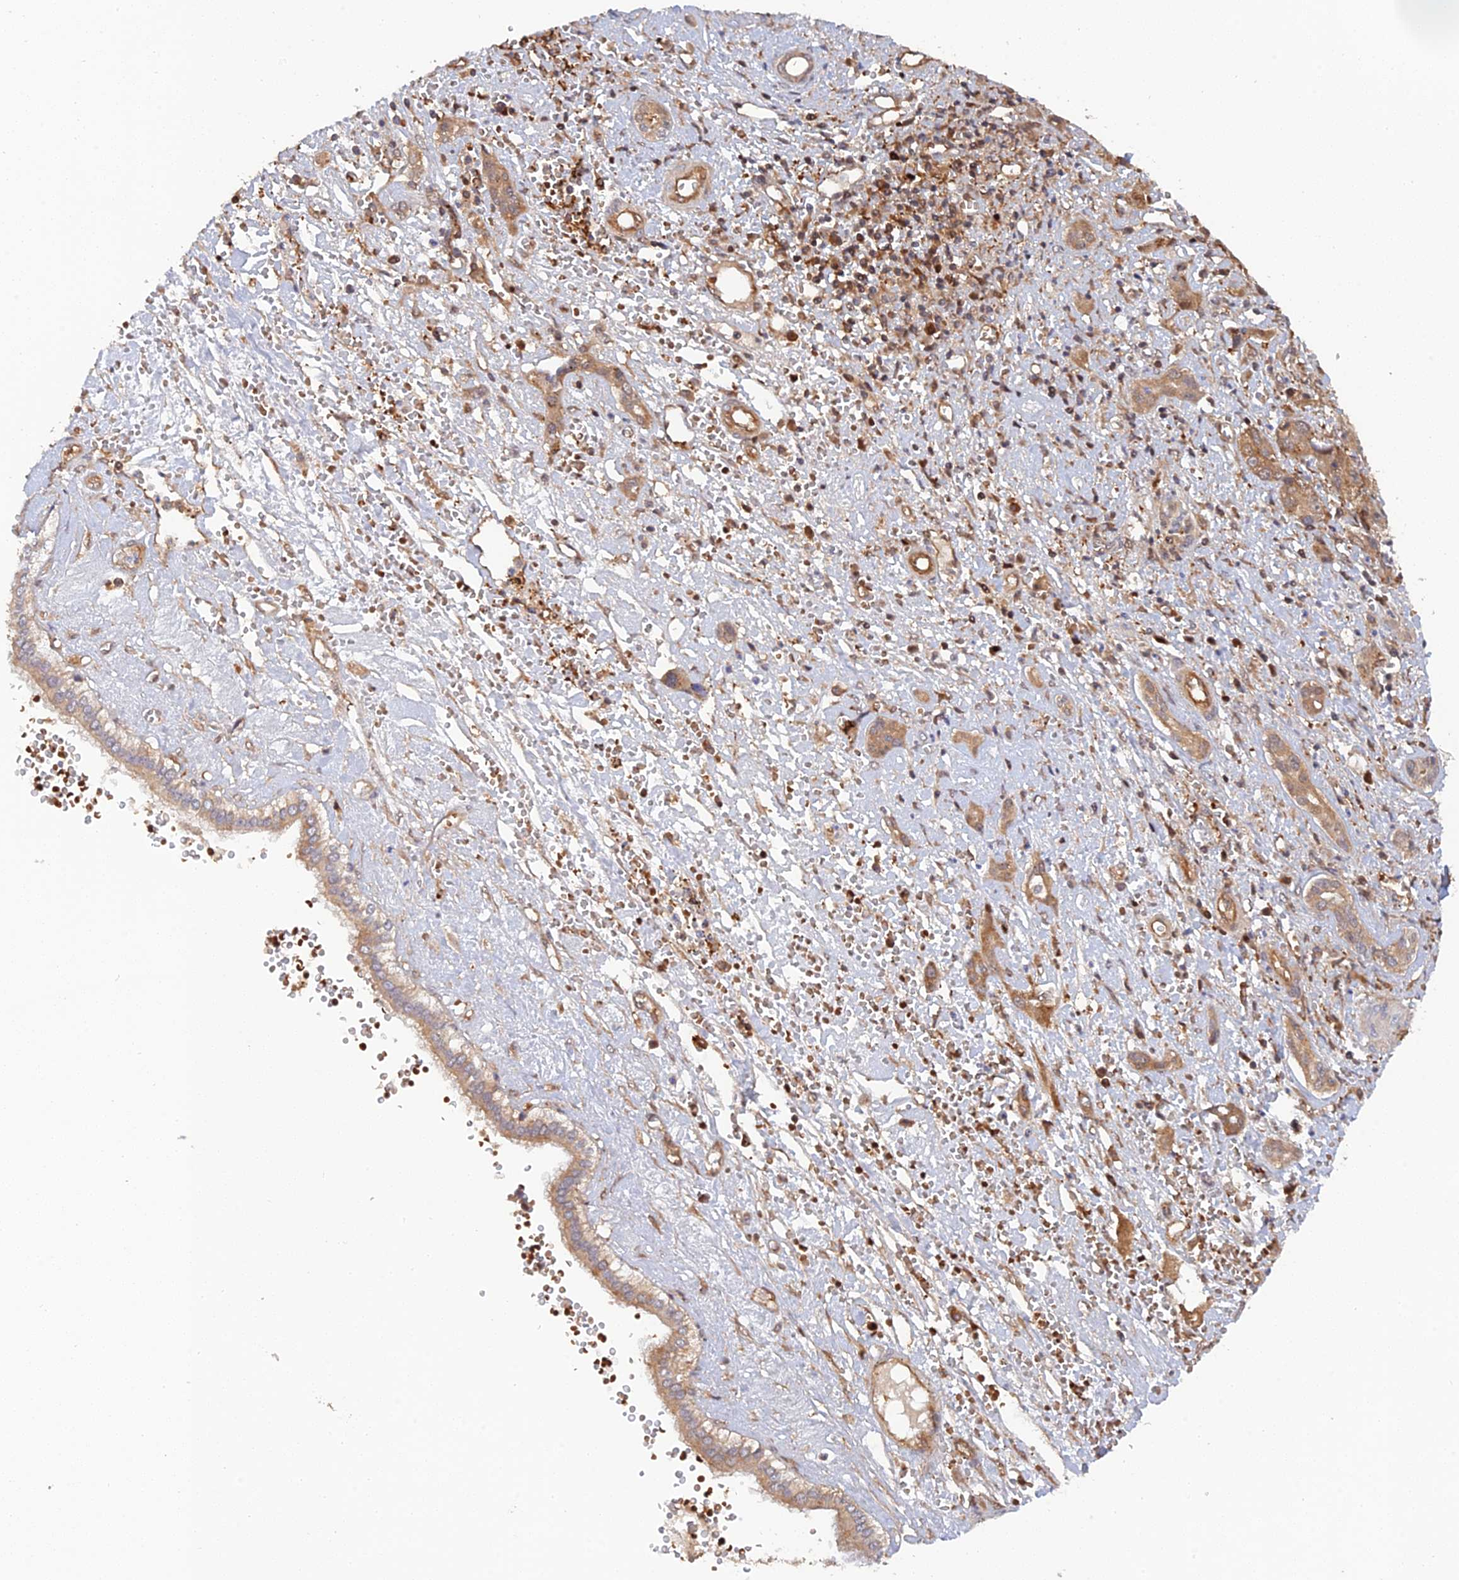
{"staining": {"intensity": "moderate", "quantity": ">75%", "location": "cytoplasmic/membranous"}, "tissue": "liver cancer", "cell_type": "Tumor cells", "image_type": "cancer", "snomed": [{"axis": "morphology", "description": "Cholangiocarcinoma"}, {"axis": "topography", "description": "Liver"}], "caption": "A high-resolution image shows immunohistochemistry (IHC) staining of liver cancer, which exhibits moderate cytoplasmic/membranous positivity in approximately >75% of tumor cells. (Stains: DAB (3,3'-diaminobenzidine) in brown, nuclei in blue, Microscopy: brightfield microscopy at high magnification).", "gene": "ARL2BP", "patient": {"sex": "male", "age": 67}}